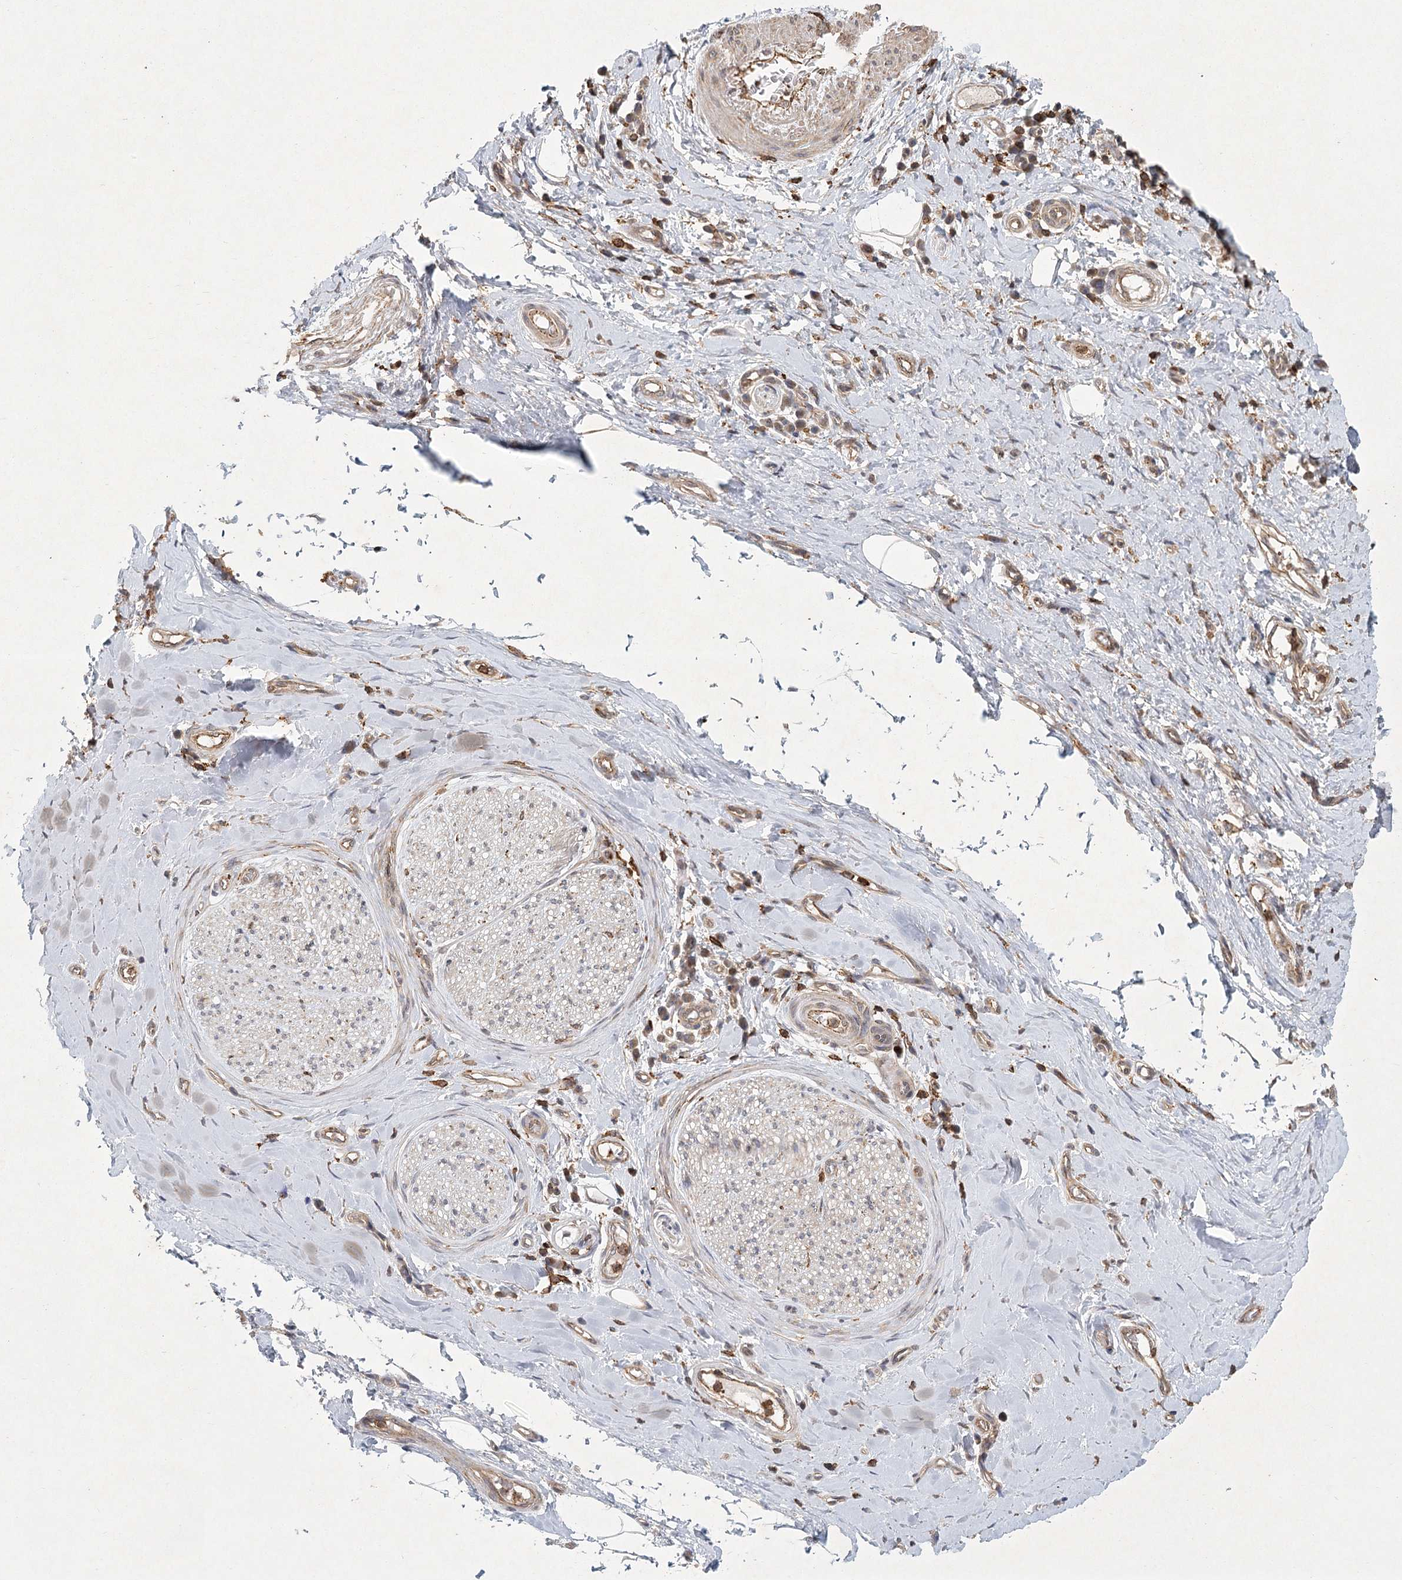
{"staining": {"intensity": "negative", "quantity": "none", "location": "none"}, "tissue": "adipose tissue", "cell_type": "Adipocytes", "image_type": "normal", "snomed": [{"axis": "morphology", "description": "Normal tissue, NOS"}, {"axis": "morphology", "description": "Adenocarcinoma, NOS"}, {"axis": "topography", "description": "Esophagus"}, {"axis": "topography", "description": "Stomach, upper"}, {"axis": "topography", "description": "Peripheral nerve tissue"}], "caption": "A high-resolution image shows IHC staining of benign adipose tissue, which exhibits no significant expression in adipocytes.", "gene": "MEPE", "patient": {"sex": "male", "age": 62}}